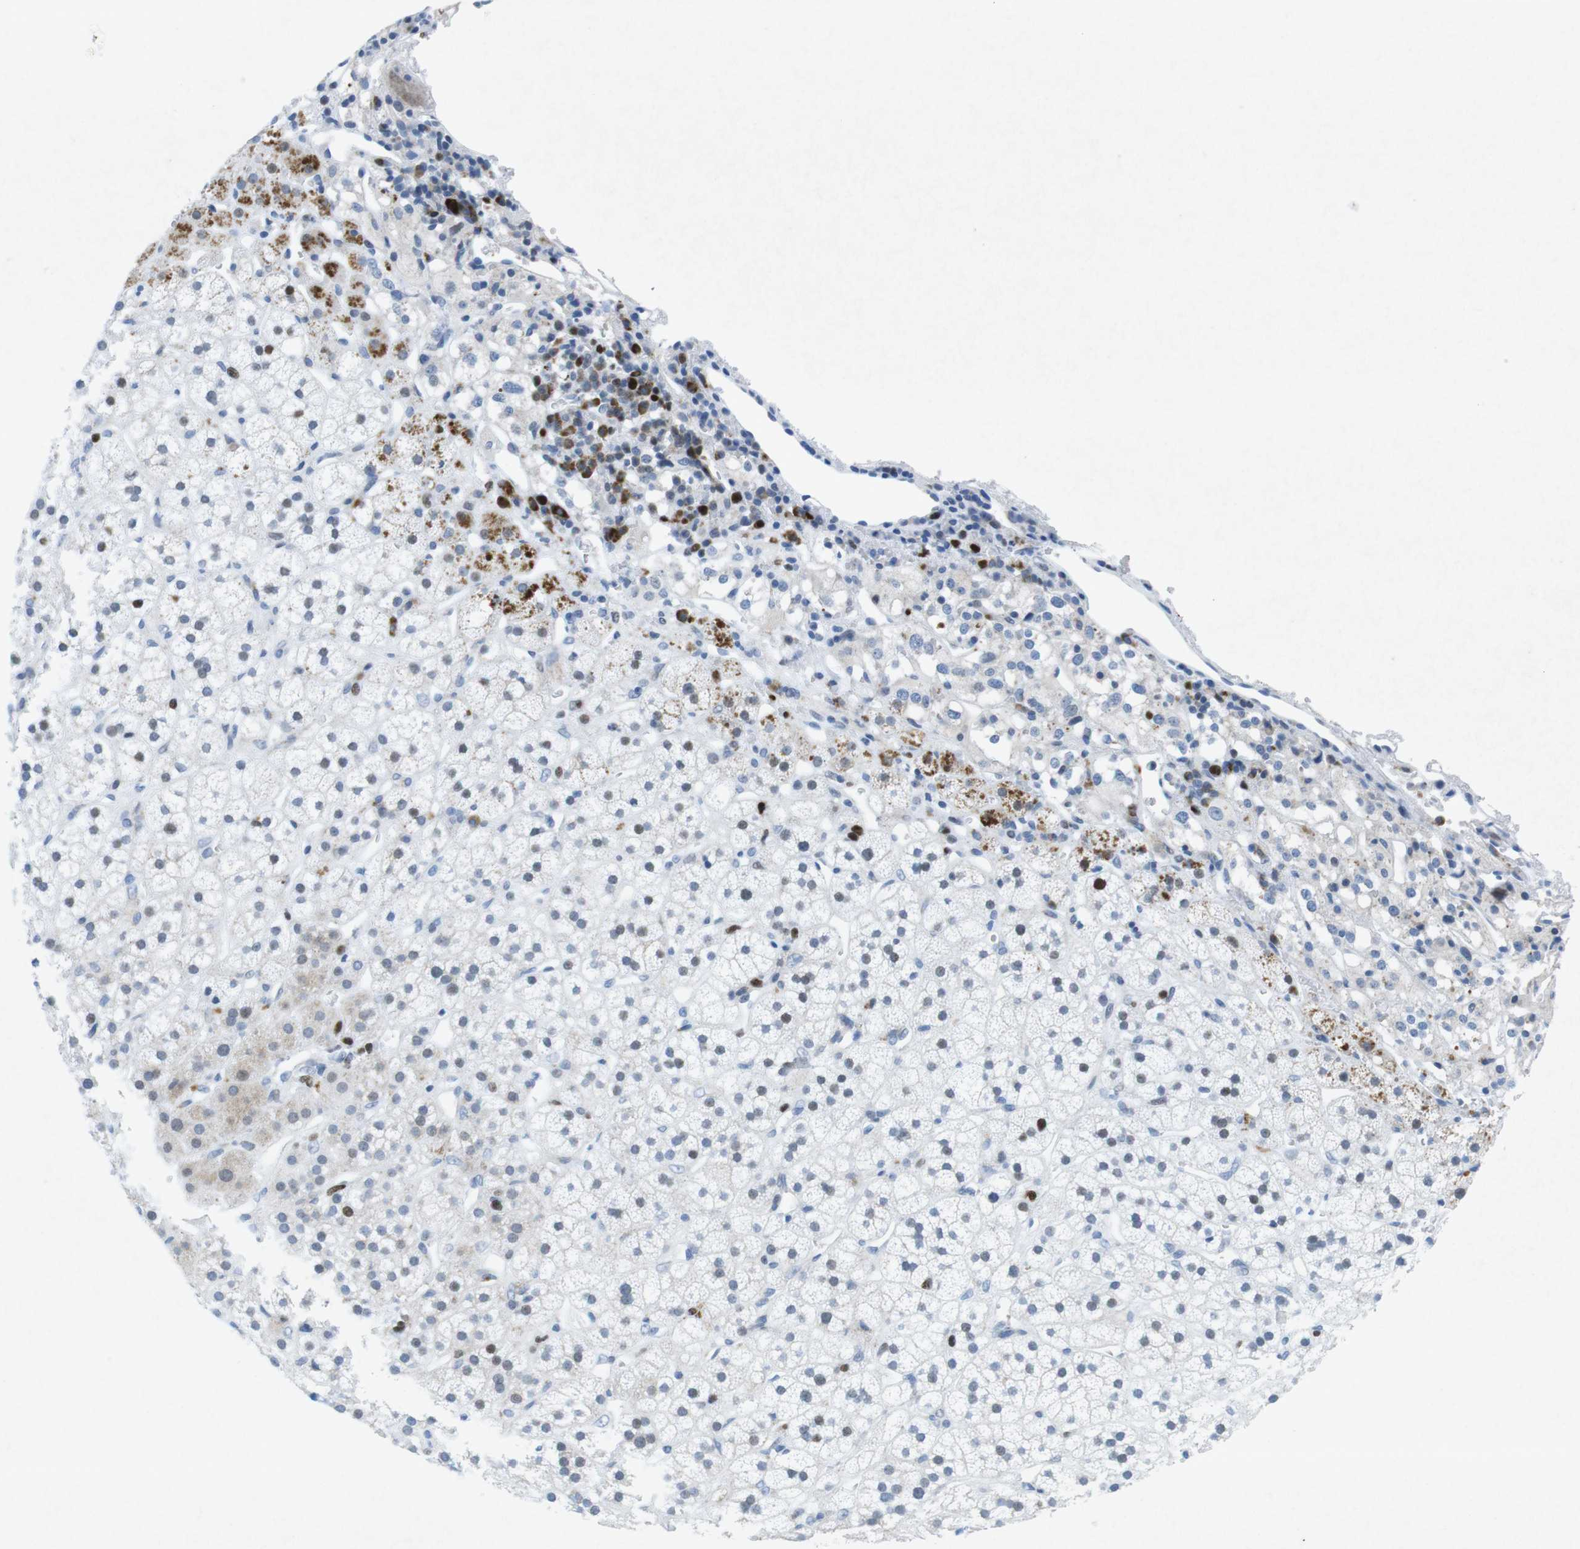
{"staining": {"intensity": "strong", "quantity": "<25%", "location": "cytoplasmic/membranous,nuclear"}, "tissue": "adrenal gland", "cell_type": "Glandular cells", "image_type": "normal", "snomed": [{"axis": "morphology", "description": "Normal tissue, NOS"}, {"axis": "topography", "description": "Adrenal gland"}], "caption": "IHC staining of unremarkable adrenal gland, which shows medium levels of strong cytoplasmic/membranous,nuclear staining in about <25% of glandular cells indicating strong cytoplasmic/membranous,nuclear protein staining. The staining was performed using DAB (3,3'-diaminobenzidine) (brown) for protein detection and nuclei were counterstained in hematoxylin (blue).", "gene": "CHAF1A", "patient": {"sex": "male", "age": 56}}